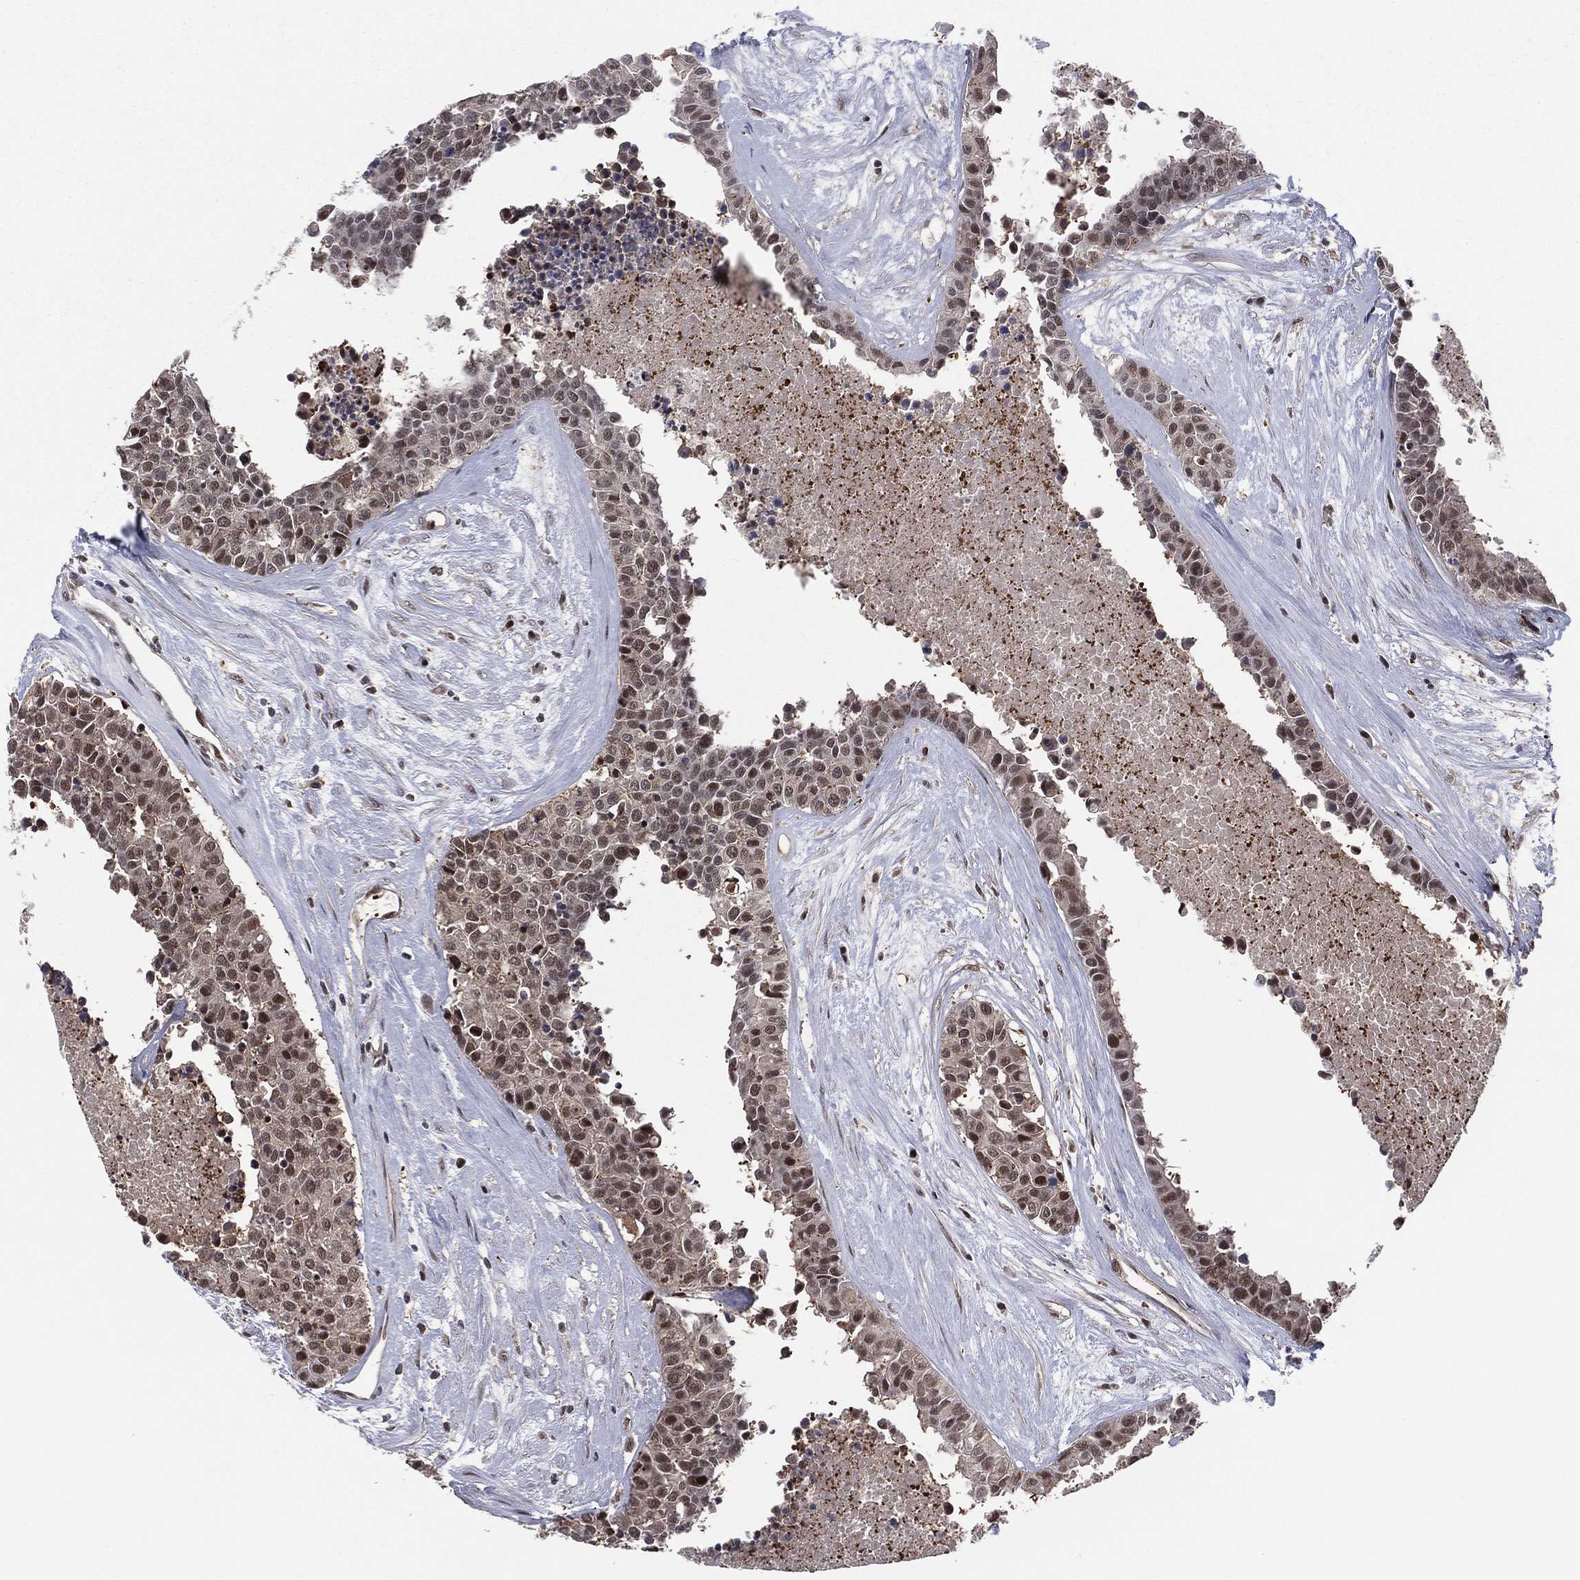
{"staining": {"intensity": "strong", "quantity": "<25%", "location": "nuclear"}, "tissue": "carcinoid", "cell_type": "Tumor cells", "image_type": "cancer", "snomed": [{"axis": "morphology", "description": "Carcinoid, malignant, NOS"}, {"axis": "topography", "description": "Colon"}], "caption": "The histopathology image displays staining of carcinoid, revealing strong nuclear protein positivity (brown color) within tumor cells.", "gene": "ICOSLG", "patient": {"sex": "male", "age": 81}}